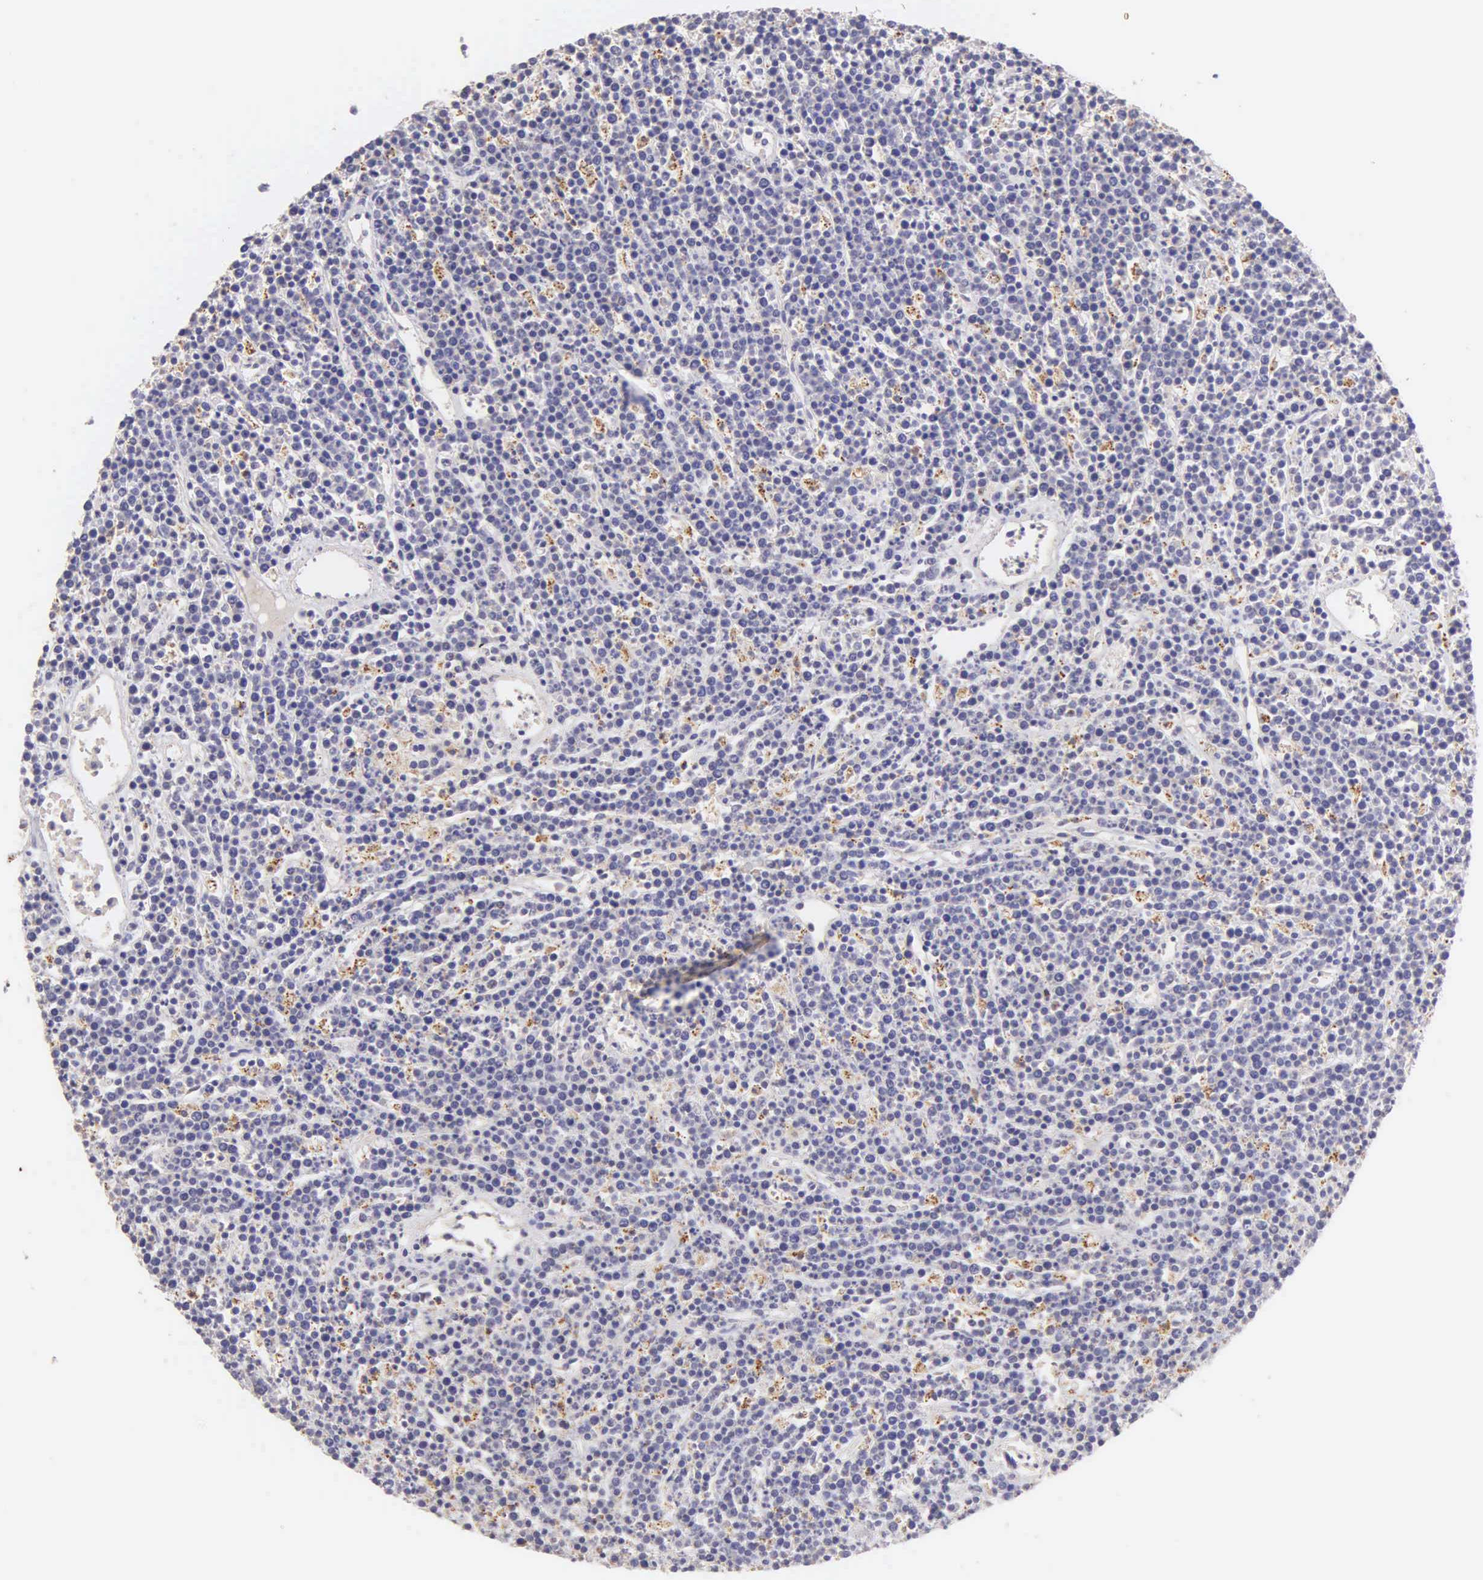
{"staining": {"intensity": "negative", "quantity": "none", "location": "none"}, "tissue": "lymphoma", "cell_type": "Tumor cells", "image_type": "cancer", "snomed": [{"axis": "morphology", "description": "Malignant lymphoma, non-Hodgkin's type, High grade"}, {"axis": "topography", "description": "Ovary"}], "caption": "This is a photomicrograph of immunohistochemistry (IHC) staining of lymphoma, which shows no expression in tumor cells.", "gene": "ESR1", "patient": {"sex": "female", "age": 56}}